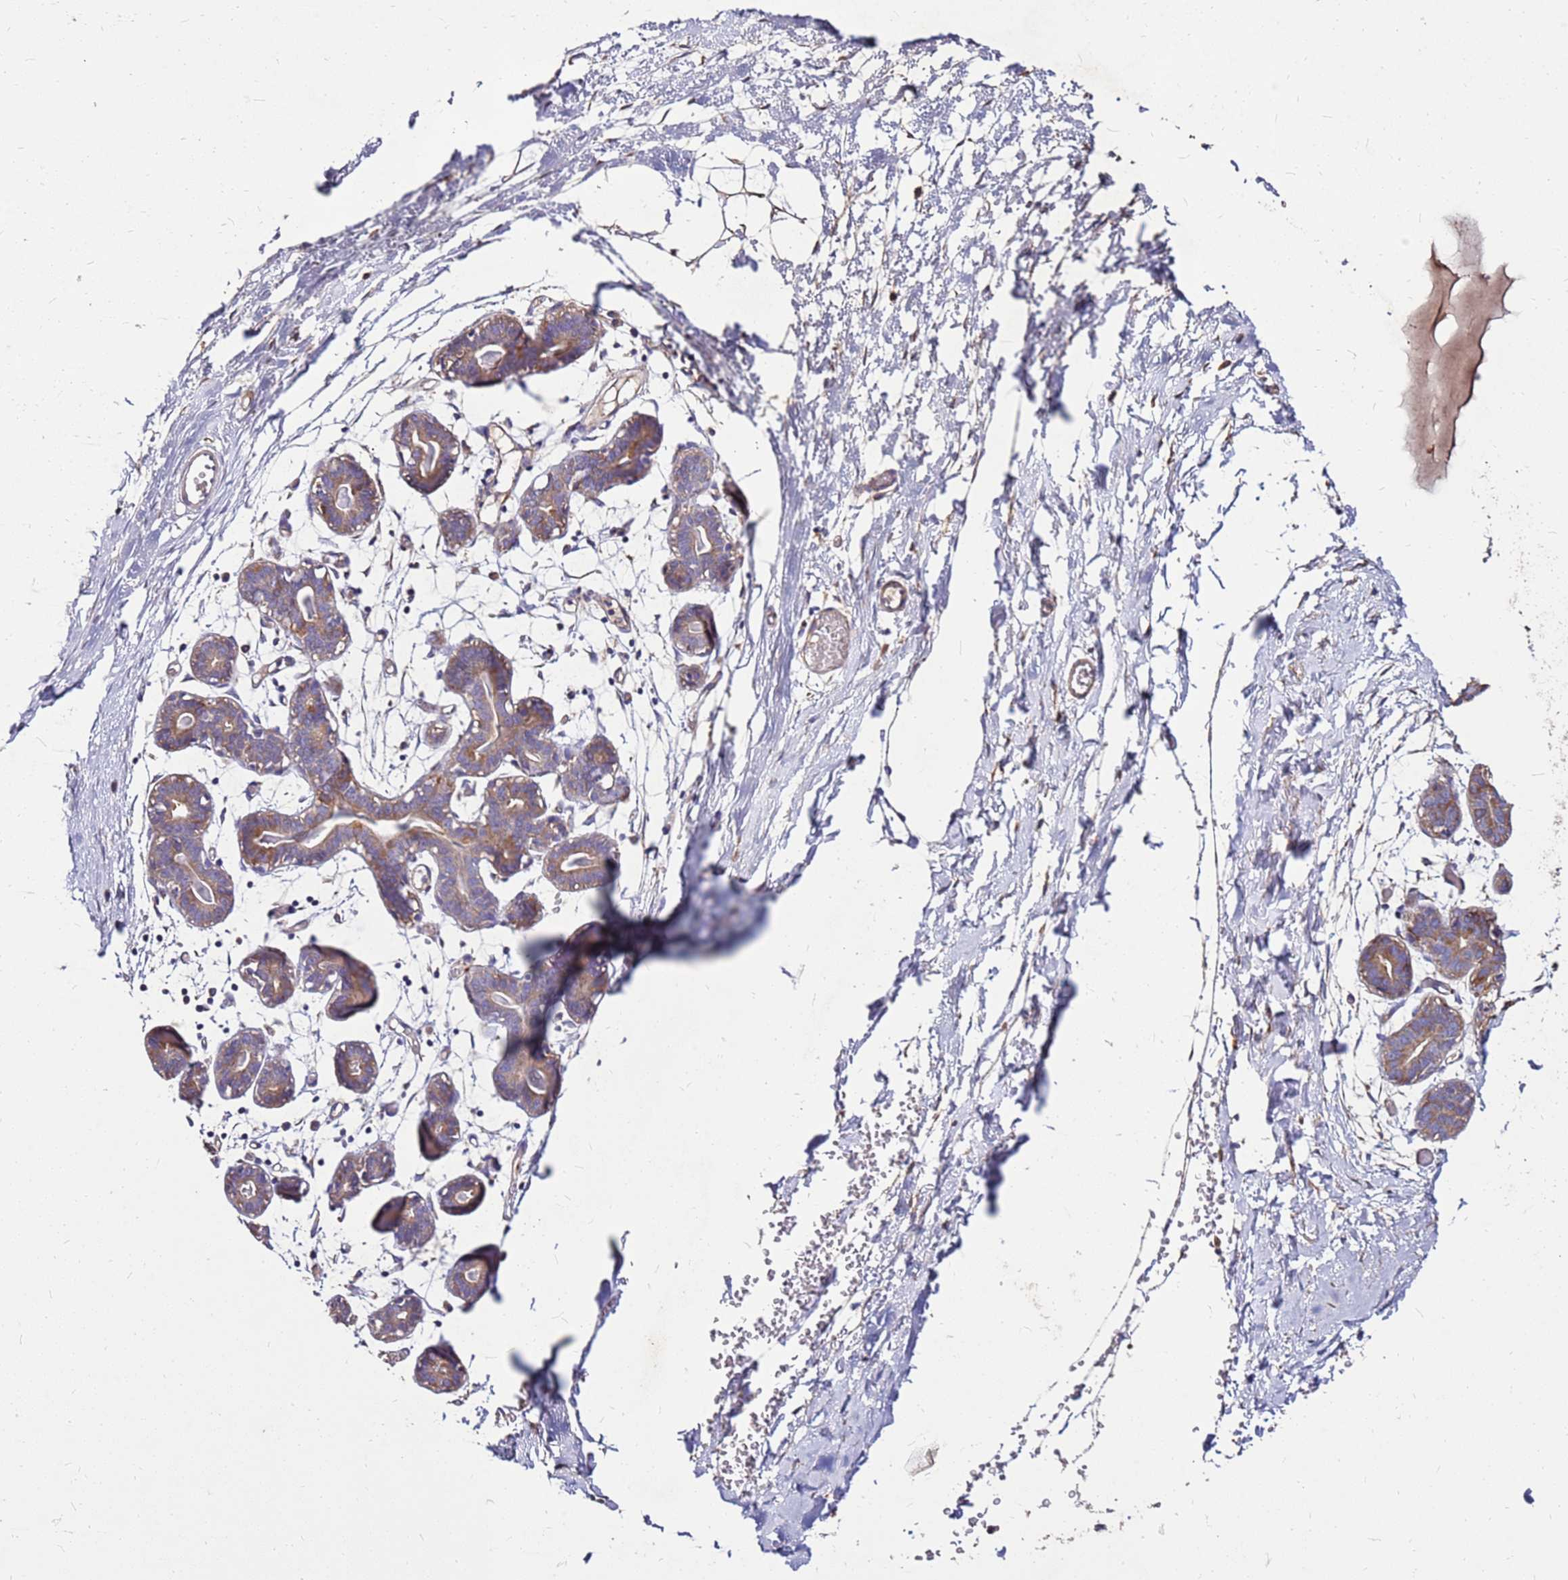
{"staining": {"intensity": "negative", "quantity": "none", "location": "none"}, "tissue": "breast", "cell_type": "Adipocytes", "image_type": "normal", "snomed": [{"axis": "morphology", "description": "Normal tissue, NOS"}, {"axis": "topography", "description": "Breast"}], "caption": "Immunohistochemistry (IHC) photomicrograph of benign breast stained for a protein (brown), which reveals no positivity in adipocytes. The staining is performed using DAB (3,3'-diaminobenzidine) brown chromogen with nuclei counter-stained in using hematoxylin.", "gene": "EXD3", "patient": {"sex": "female", "age": 27}}